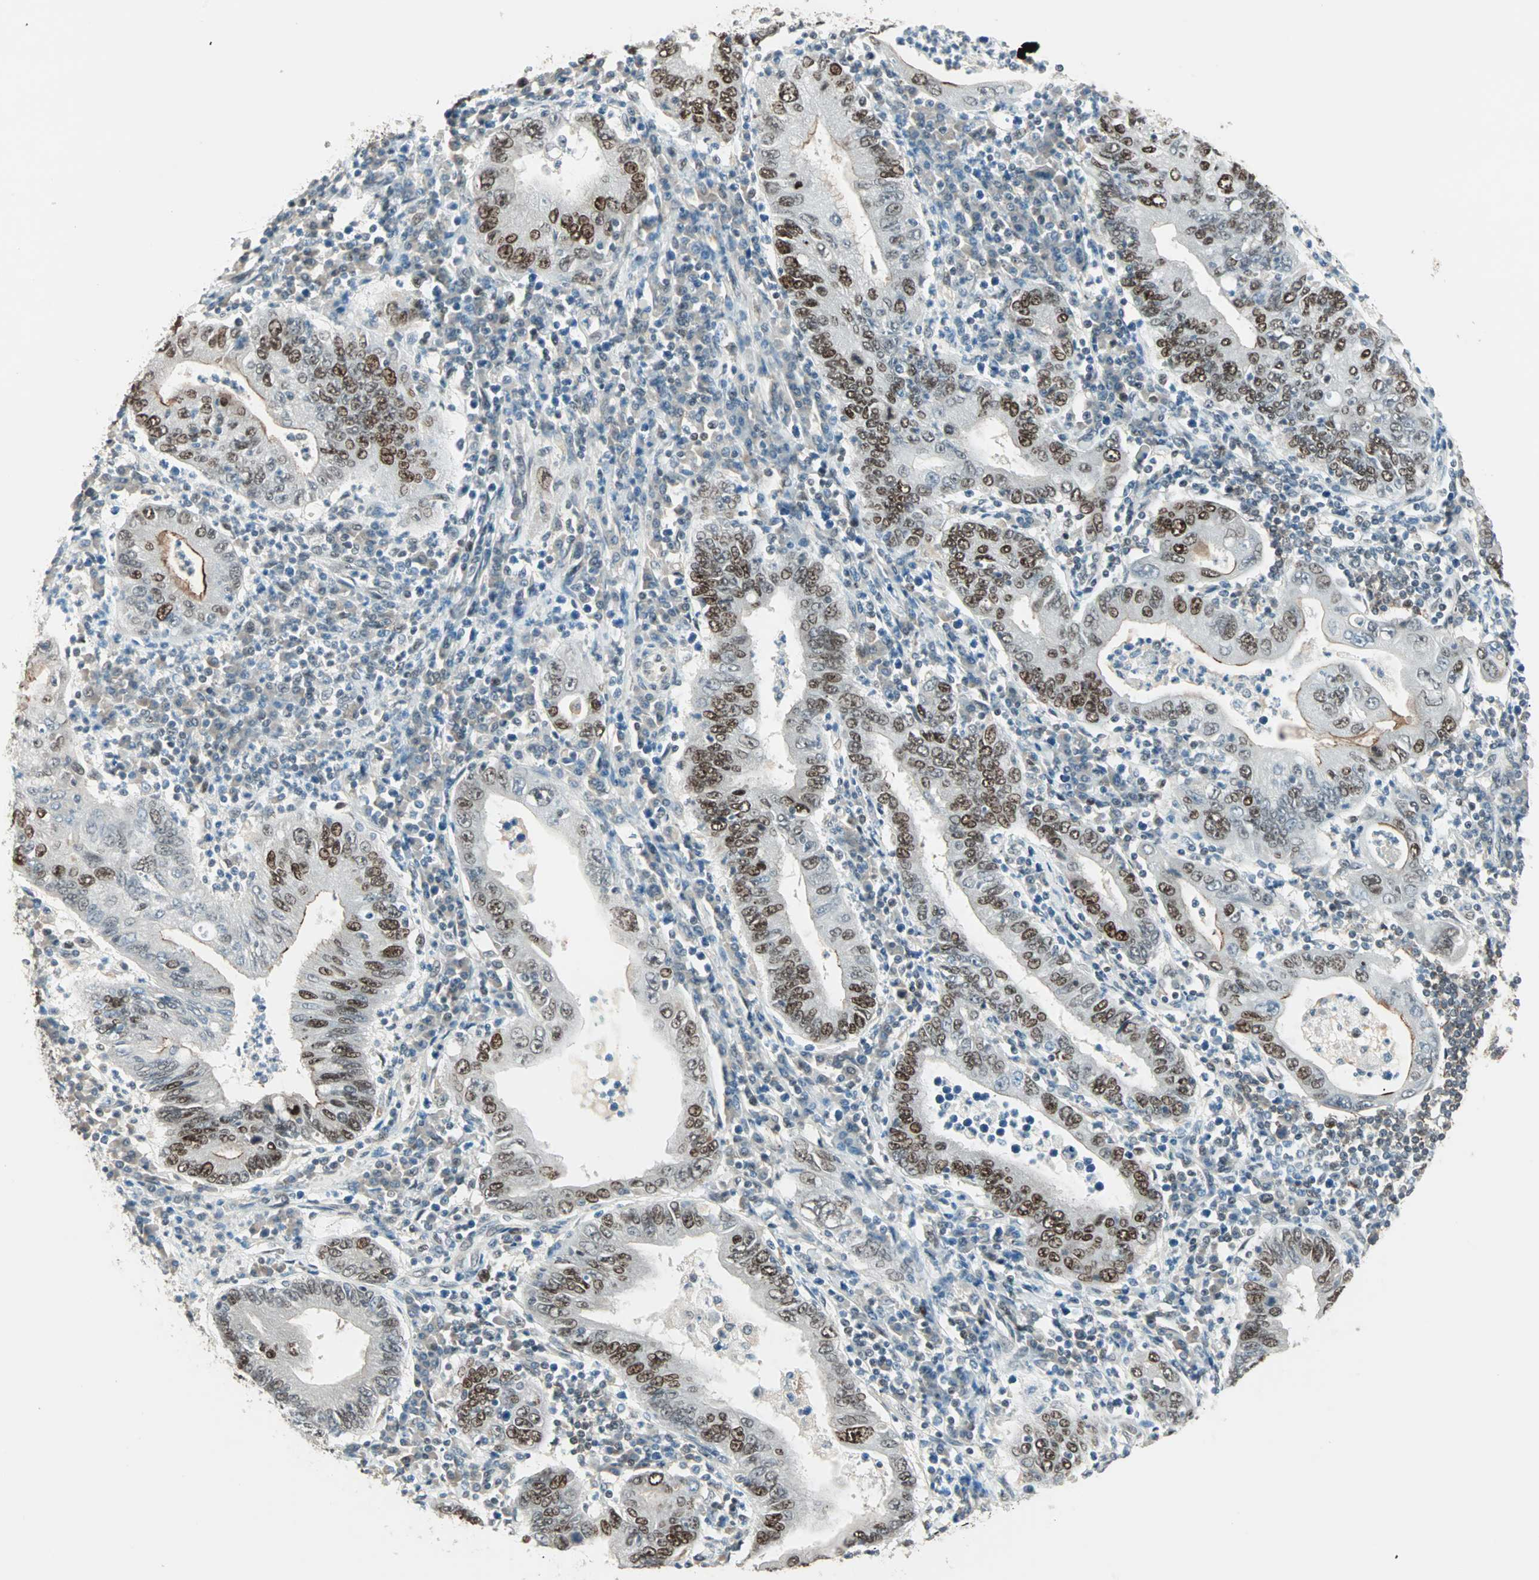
{"staining": {"intensity": "strong", "quantity": ">75%", "location": "nuclear"}, "tissue": "stomach cancer", "cell_type": "Tumor cells", "image_type": "cancer", "snomed": [{"axis": "morphology", "description": "Normal tissue, NOS"}, {"axis": "morphology", "description": "Adenocarcinoma, NOS"}, {"axis": "topography", "description": "Esophagus"}, {"axis": "topography", "description": "Stomach, upper"}, {"axis": "topography", "description": "Peripheral nerve tissue"}], "caption": "High-power microscopy captured an immunohistochemistry (IHC) histopathology image of stomach cancer, revealing strong nuclear staining in about >75% of tumor cells.", "gene": "MDC1", "patient": {"sex": "male", "age": 62}}